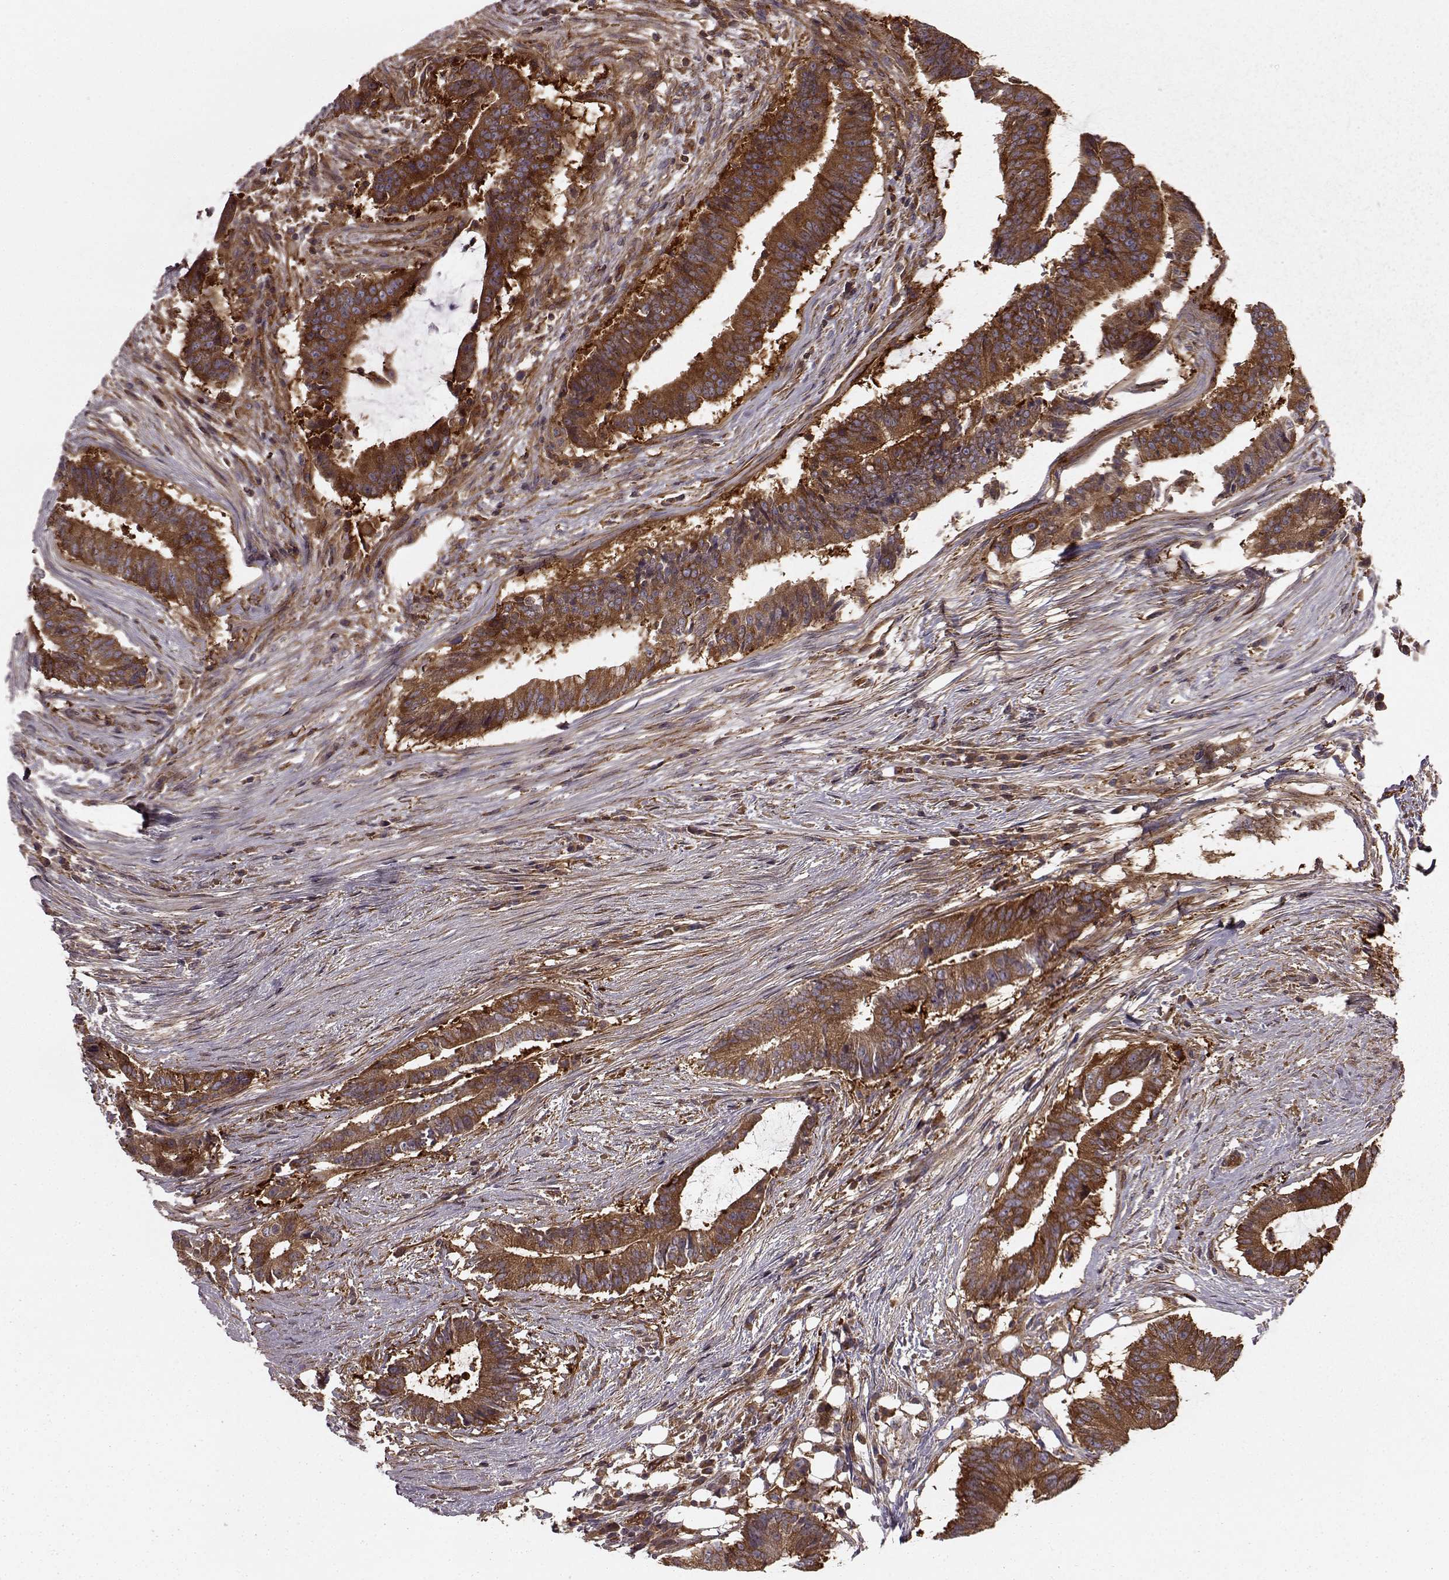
{"staining": {"intensity": "strong", "quantity": "25%-75%", "location": "cytoplasmic/membranous"}, "tissue": "colorectal cancer", "cell_type": "Tumor cells", "image_type": "cancer", "snomed": [{"axis": "morphology", "description": "Adenocarcinoma, NOS"}, {"axis": "topography", "description": "Colon"}], "caption": "There is high levels of strong cytoplasmic/membranous expression in tumor cells of colorectal cancer (adenocarcinoma), as demonstrated by immunohistochemical staining (brown color).", "gene": "RABGAP1", "patient": {"sex": "female", "age": 43}}